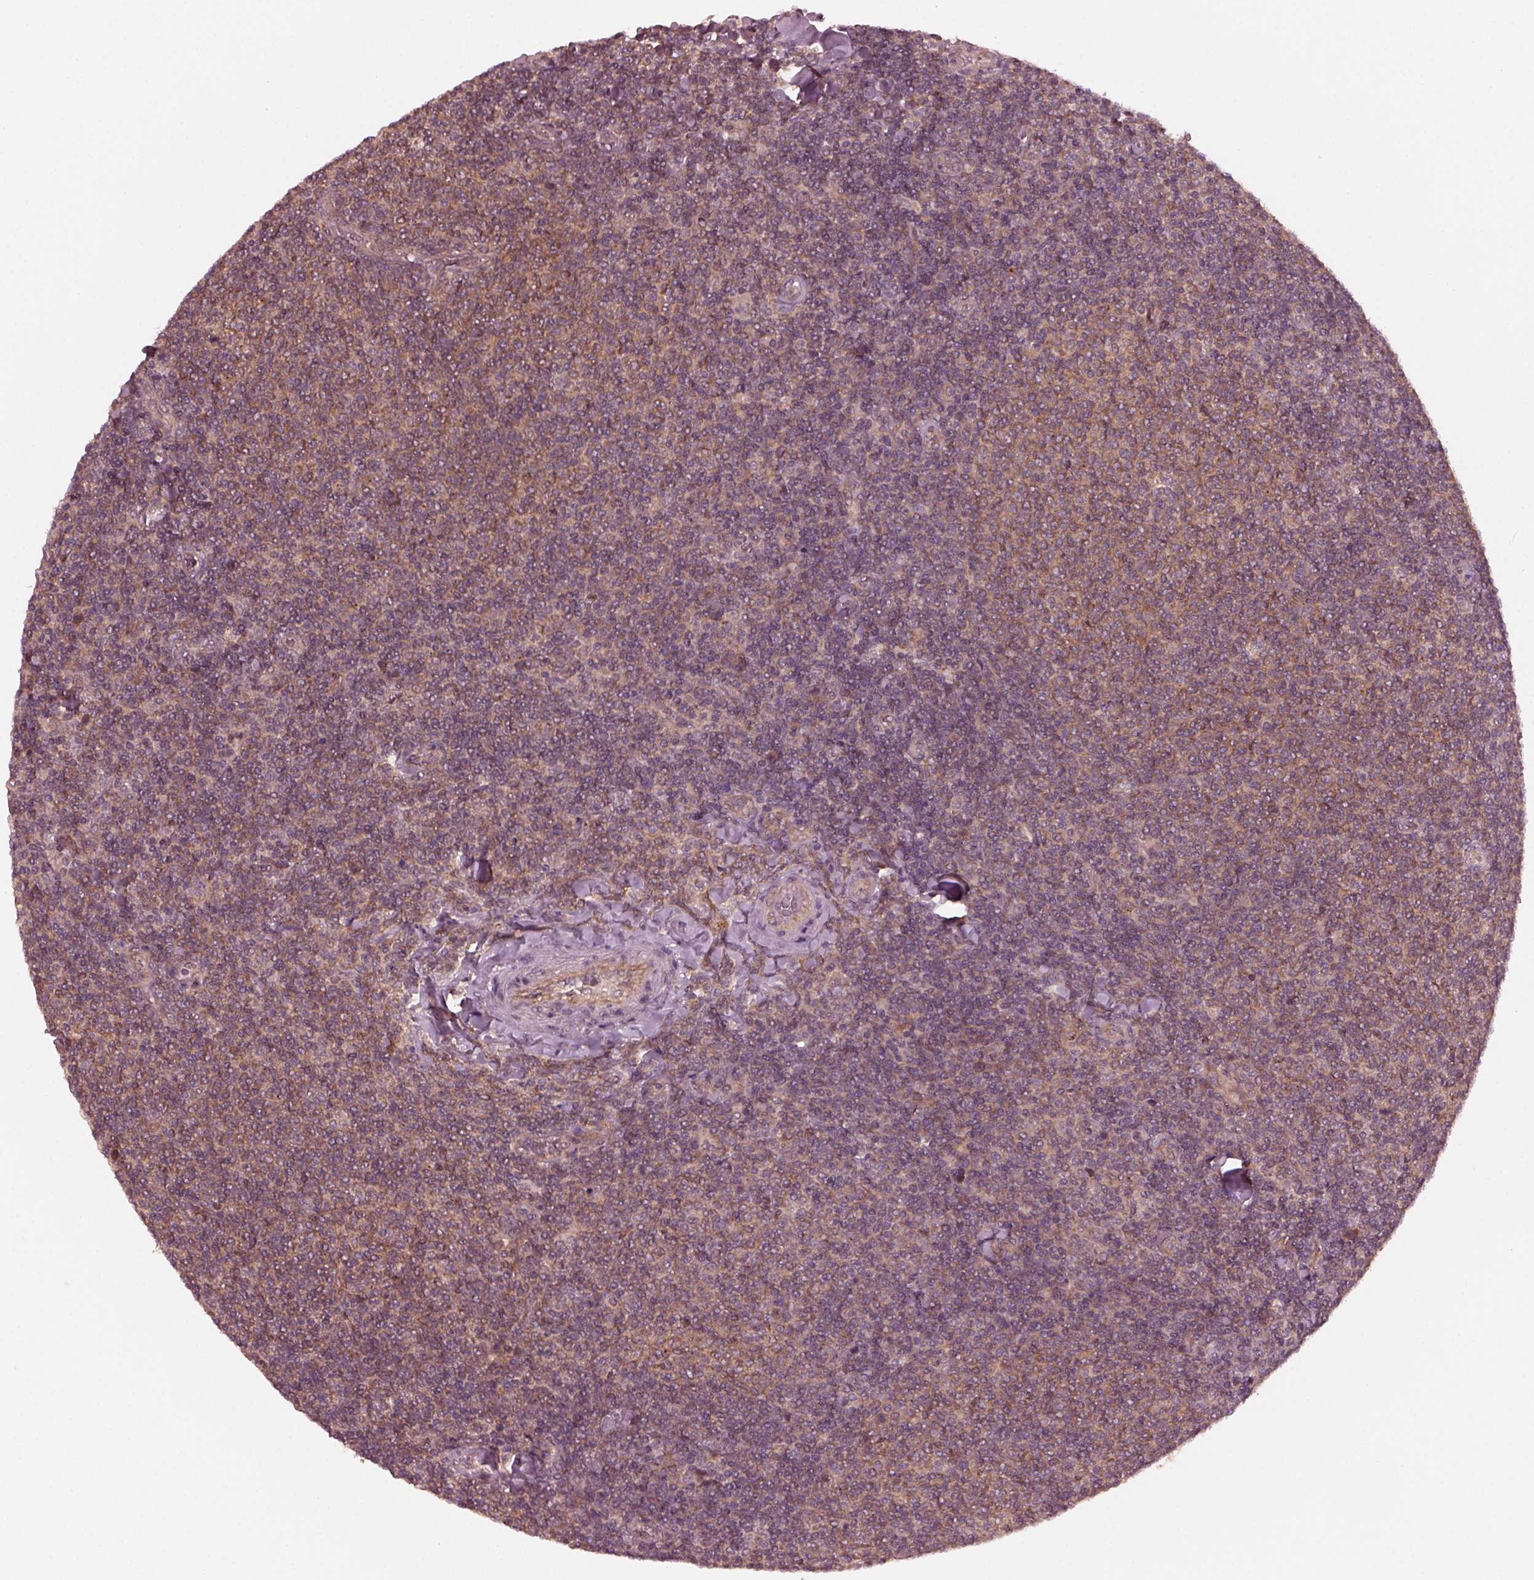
{"staining": {"intensity": "weak", "quantity": "25%-75%", "location": "cytoplasmic/membranous"}, "tissue": "lymphoma", "cell_type": "Tumor cells", "image_type": "cancer", "snomed": [{"axis": "morphology", "description": "Malignant lymphoma, non-Hodgkin's type, Low grade"}, {"axis": "topography", "description": "Lymph node"}], "caption": "IHC photomicrograph of human low-grade malignant lymphoma, non-Hodgkin's type stained for a protein (brown), which demonstrates low levels of weak cytoplasmic/membranous expression in approximately 25%-75% of tumor cells.", "gene": "FAF2", "patient": {"sex": "male", "age": 52}}